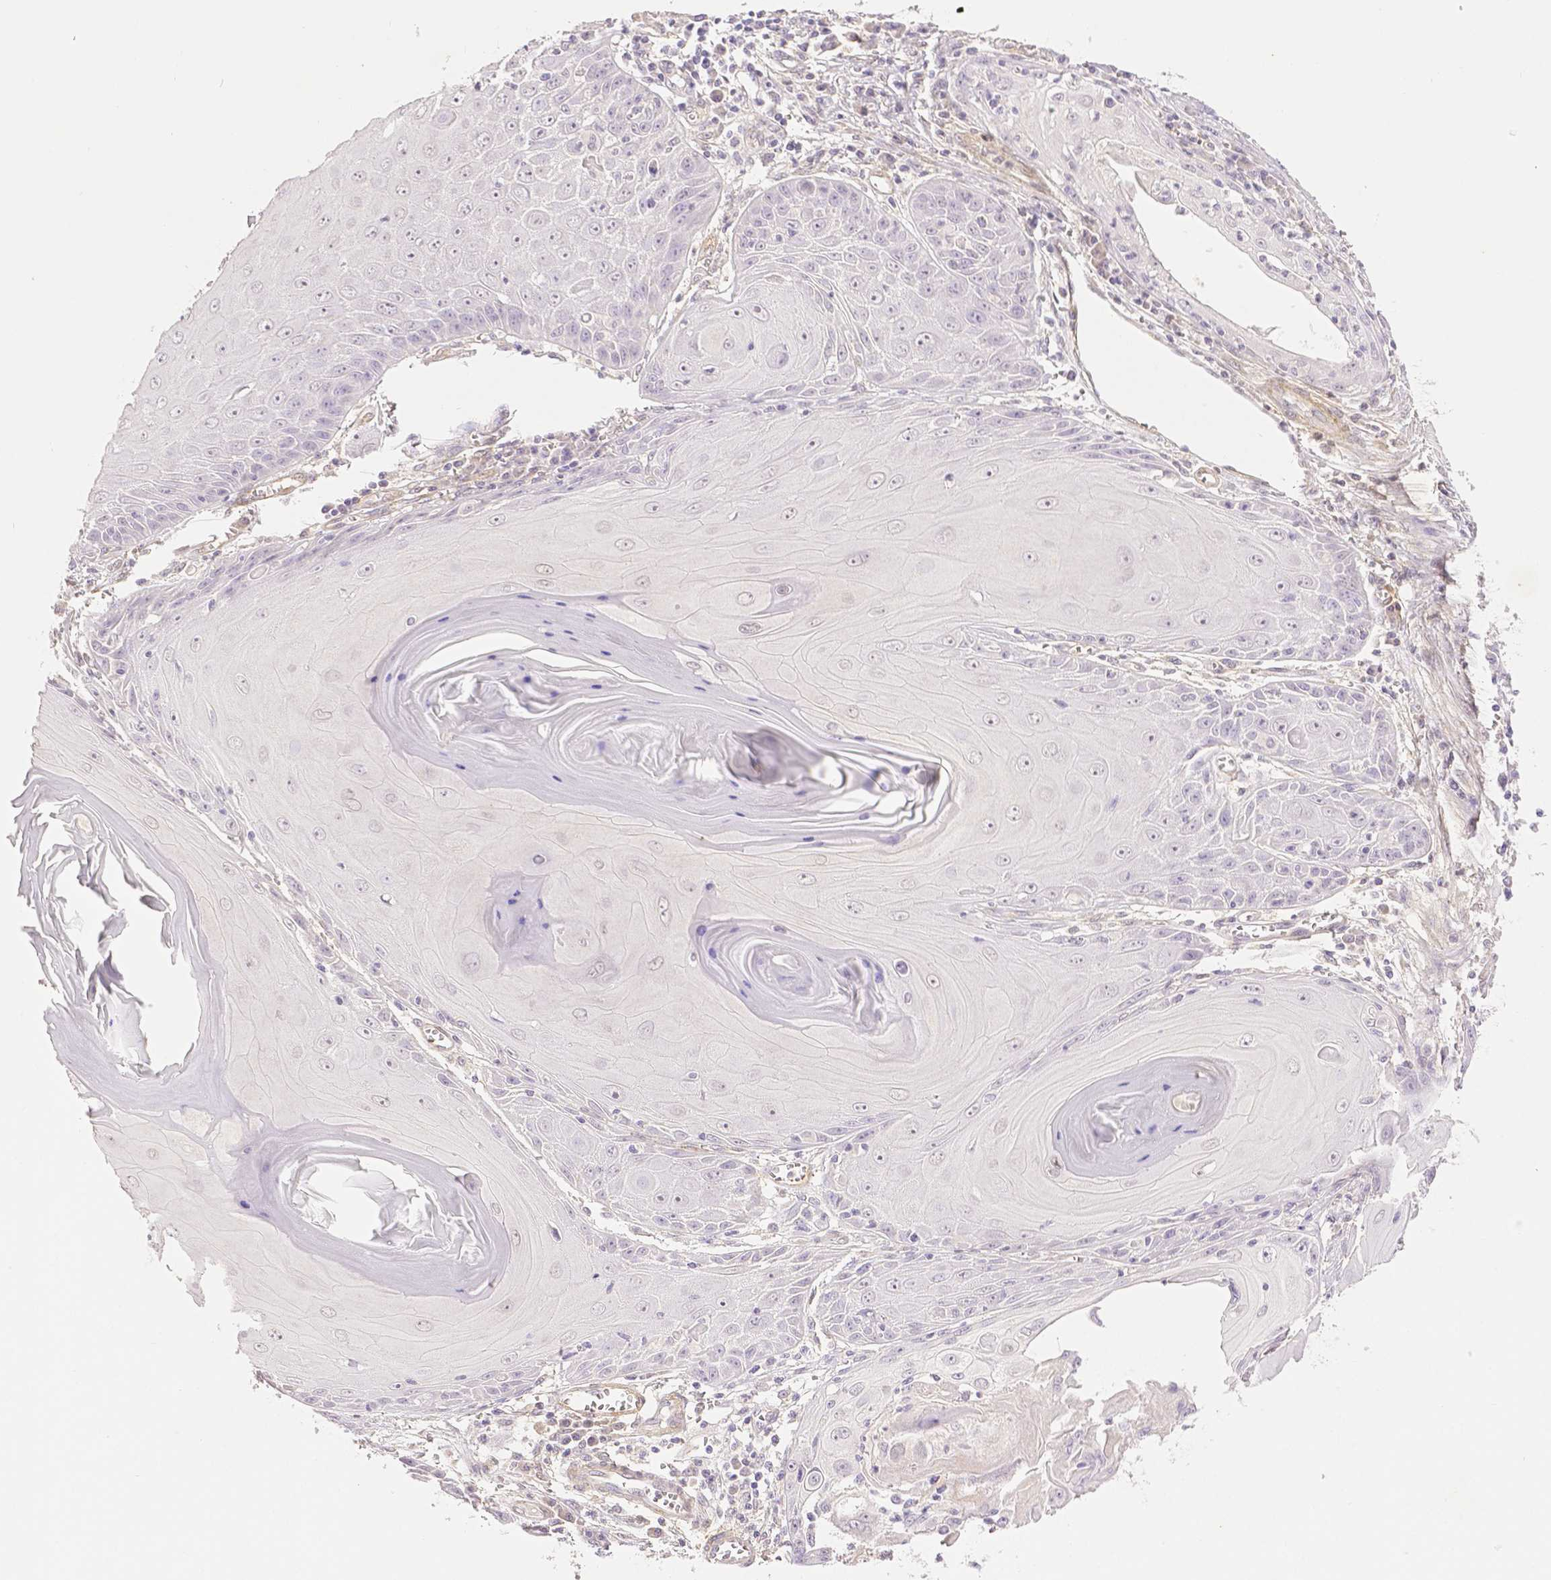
{"staining": {"intensity": "negative", "quantity": "none", "location": "none"}, "tissue": "skin cancer", "cell_type": "Tumor cells", "image_type": "cancer", "snomed": [{"axis": "morphology", "description": "Squamous cell carcinoma, NOS"}, {"axis": "topography", "description": "Skin"}, {"axis": "topography", "description": "Vulva"}], "caption": "Tumor cells are negative for brown protein staining in squamous cell carcinoma (skin).", "gene": "THY1", "patient": {"sex": "female", "age": 85}}